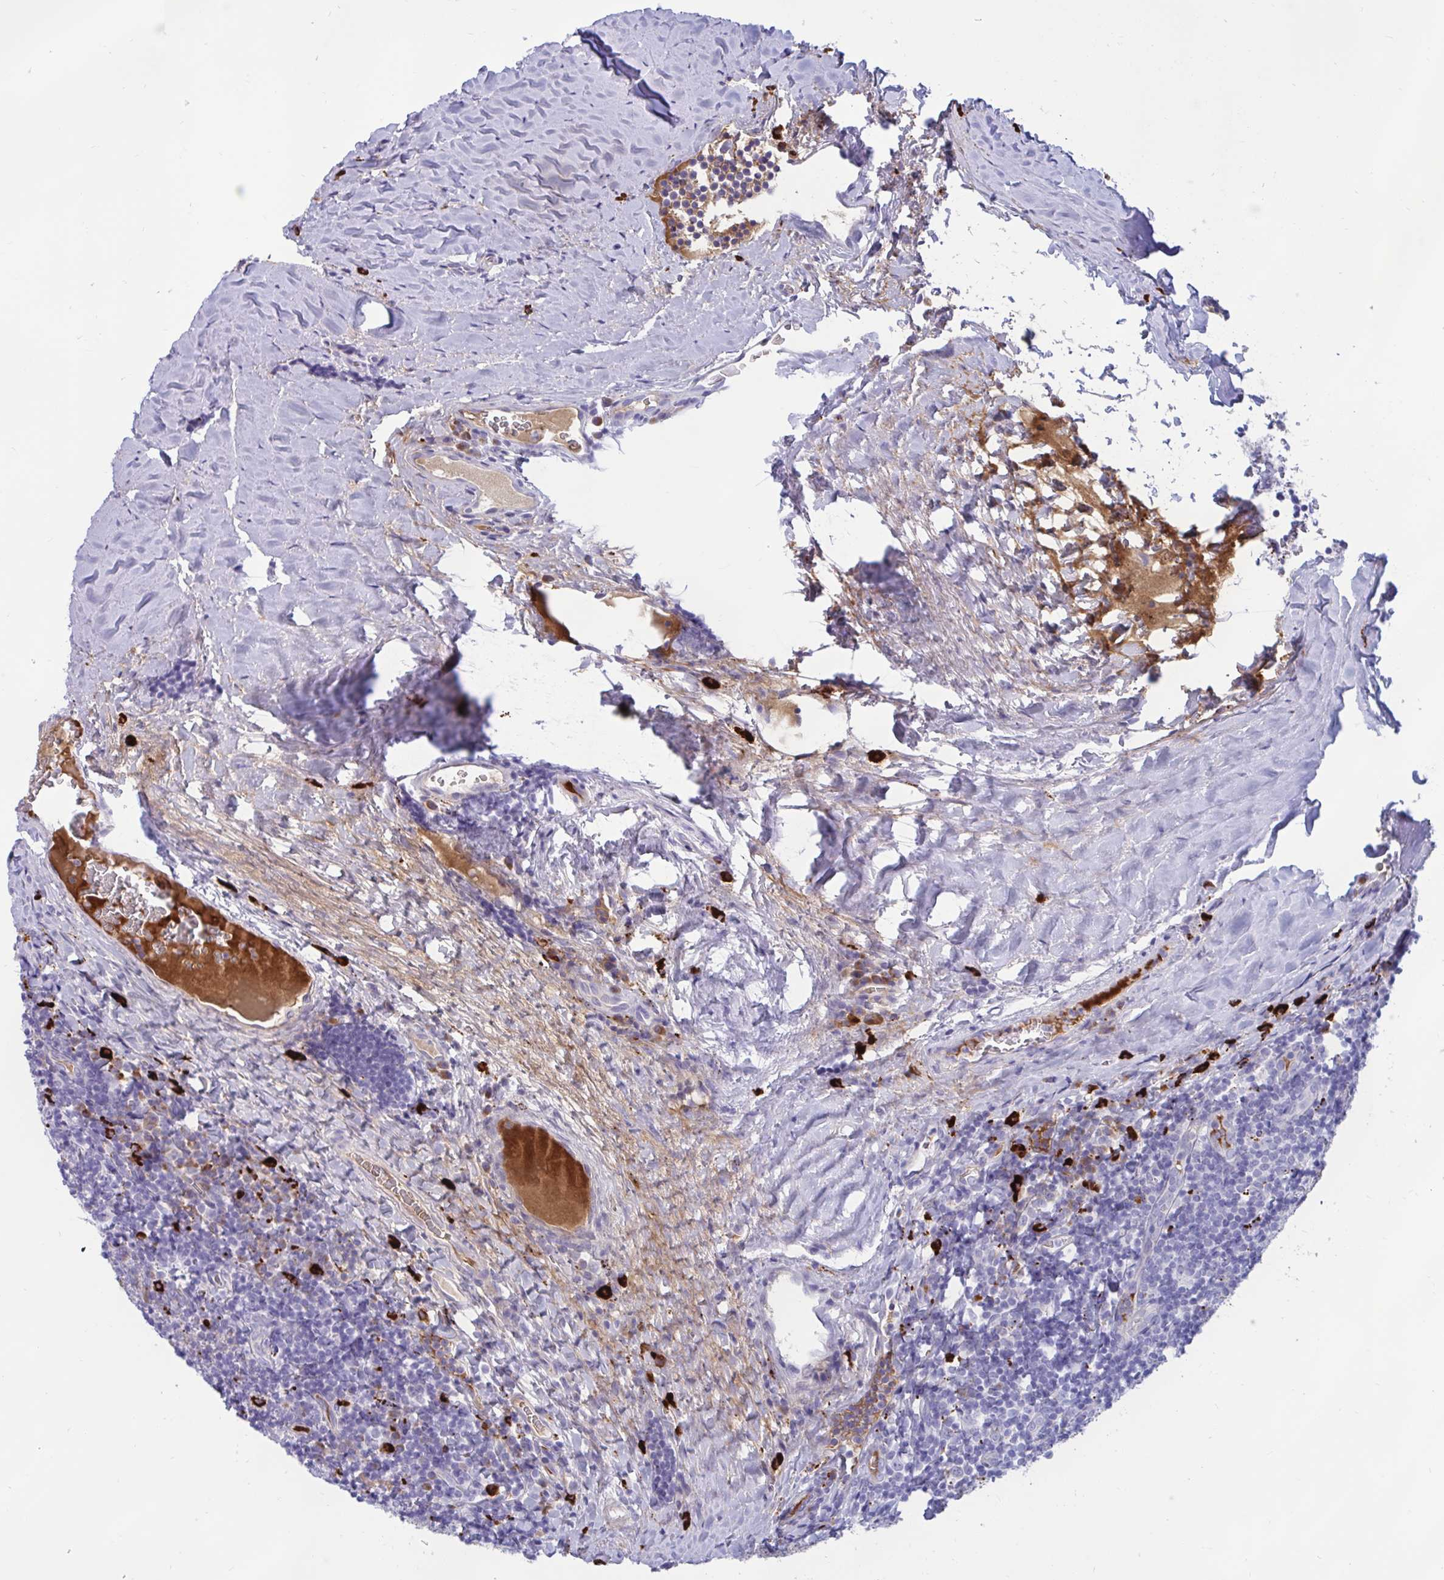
{"staining": {"intensity": "negative", "quantity": "none", "location": "none"}, "tissue": "tonsil", "cell_type": "Germinal center cells", "image_type": "normal", "snomed": [{"axis": "morphology", "description": "Normal tissue, NOS"}, {"axis": "morphology", "description": "Inflammation, NOS"}, {"axis": "topography", "description": "Tonsil"}], "caption": "This is an immunohistochemistry (IHC) histopathology image of benign human tonsil. There is no expression in germinal center cells.", "gene": "FAM219B", "patient": {"sex": "female", "age": 31}}